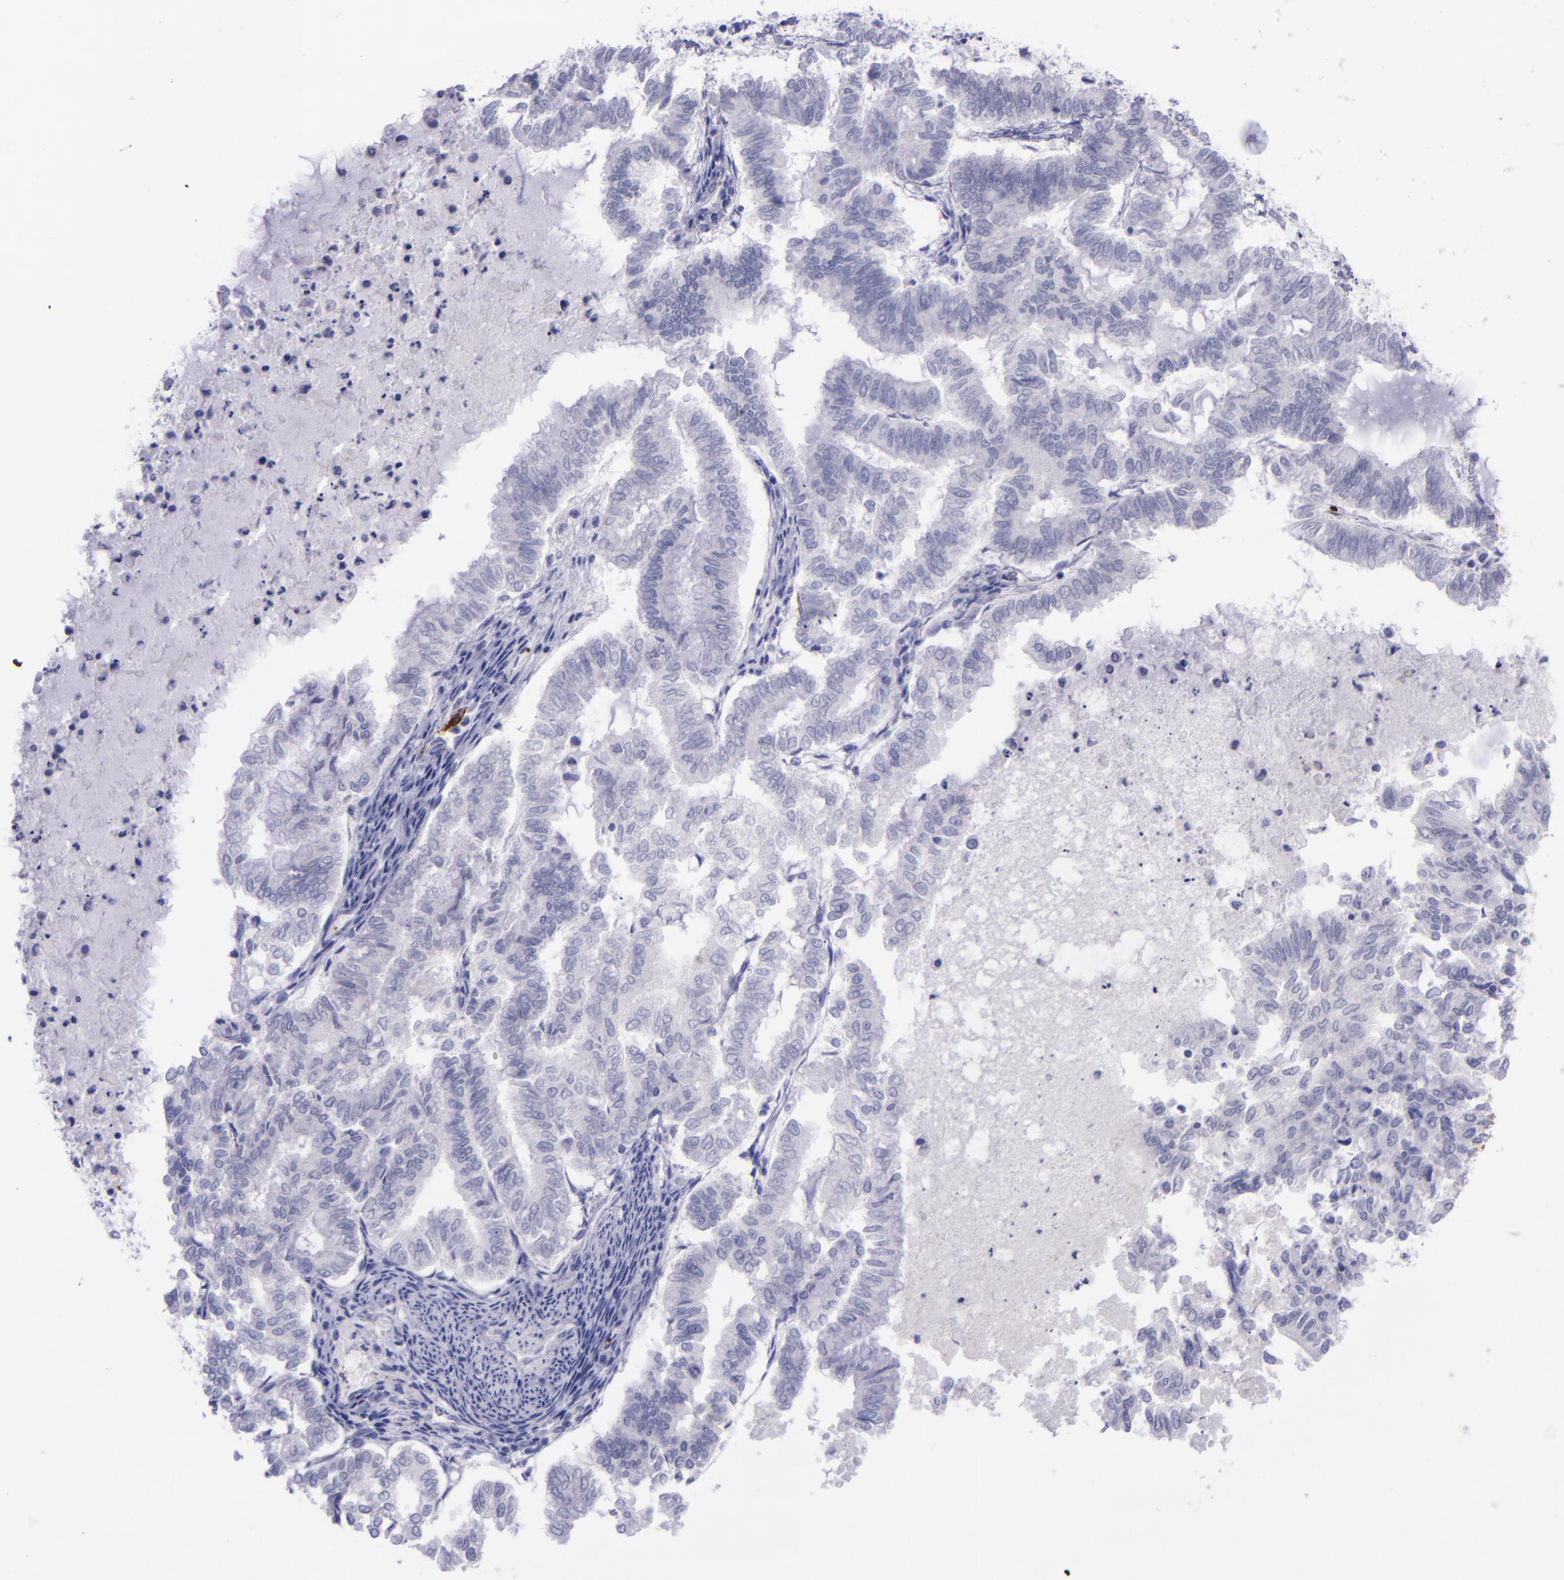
{"staining": {"intensity": "negative", "quantity": "none", "location": "none"}, "tissue": "endometrial cancer", "cell_type": "Tumor cells", "image_type": "cancer", "snomed": [{"axis": "morphology", "description": "Adenocarcinoma, NOS"}, {"axis": "topography", "description": "Endometrium"}], "caption": "Immunohistochemistry (IHC) image of neoplastic tissue: endometrial cancer (adenocarcinoma) stained with DAB (3,3'-diaminobenzidine) reveals no significant protein positivity in tumor cells.", "gene": "SELE", "patient": {"sex": "female", "age": 79}}